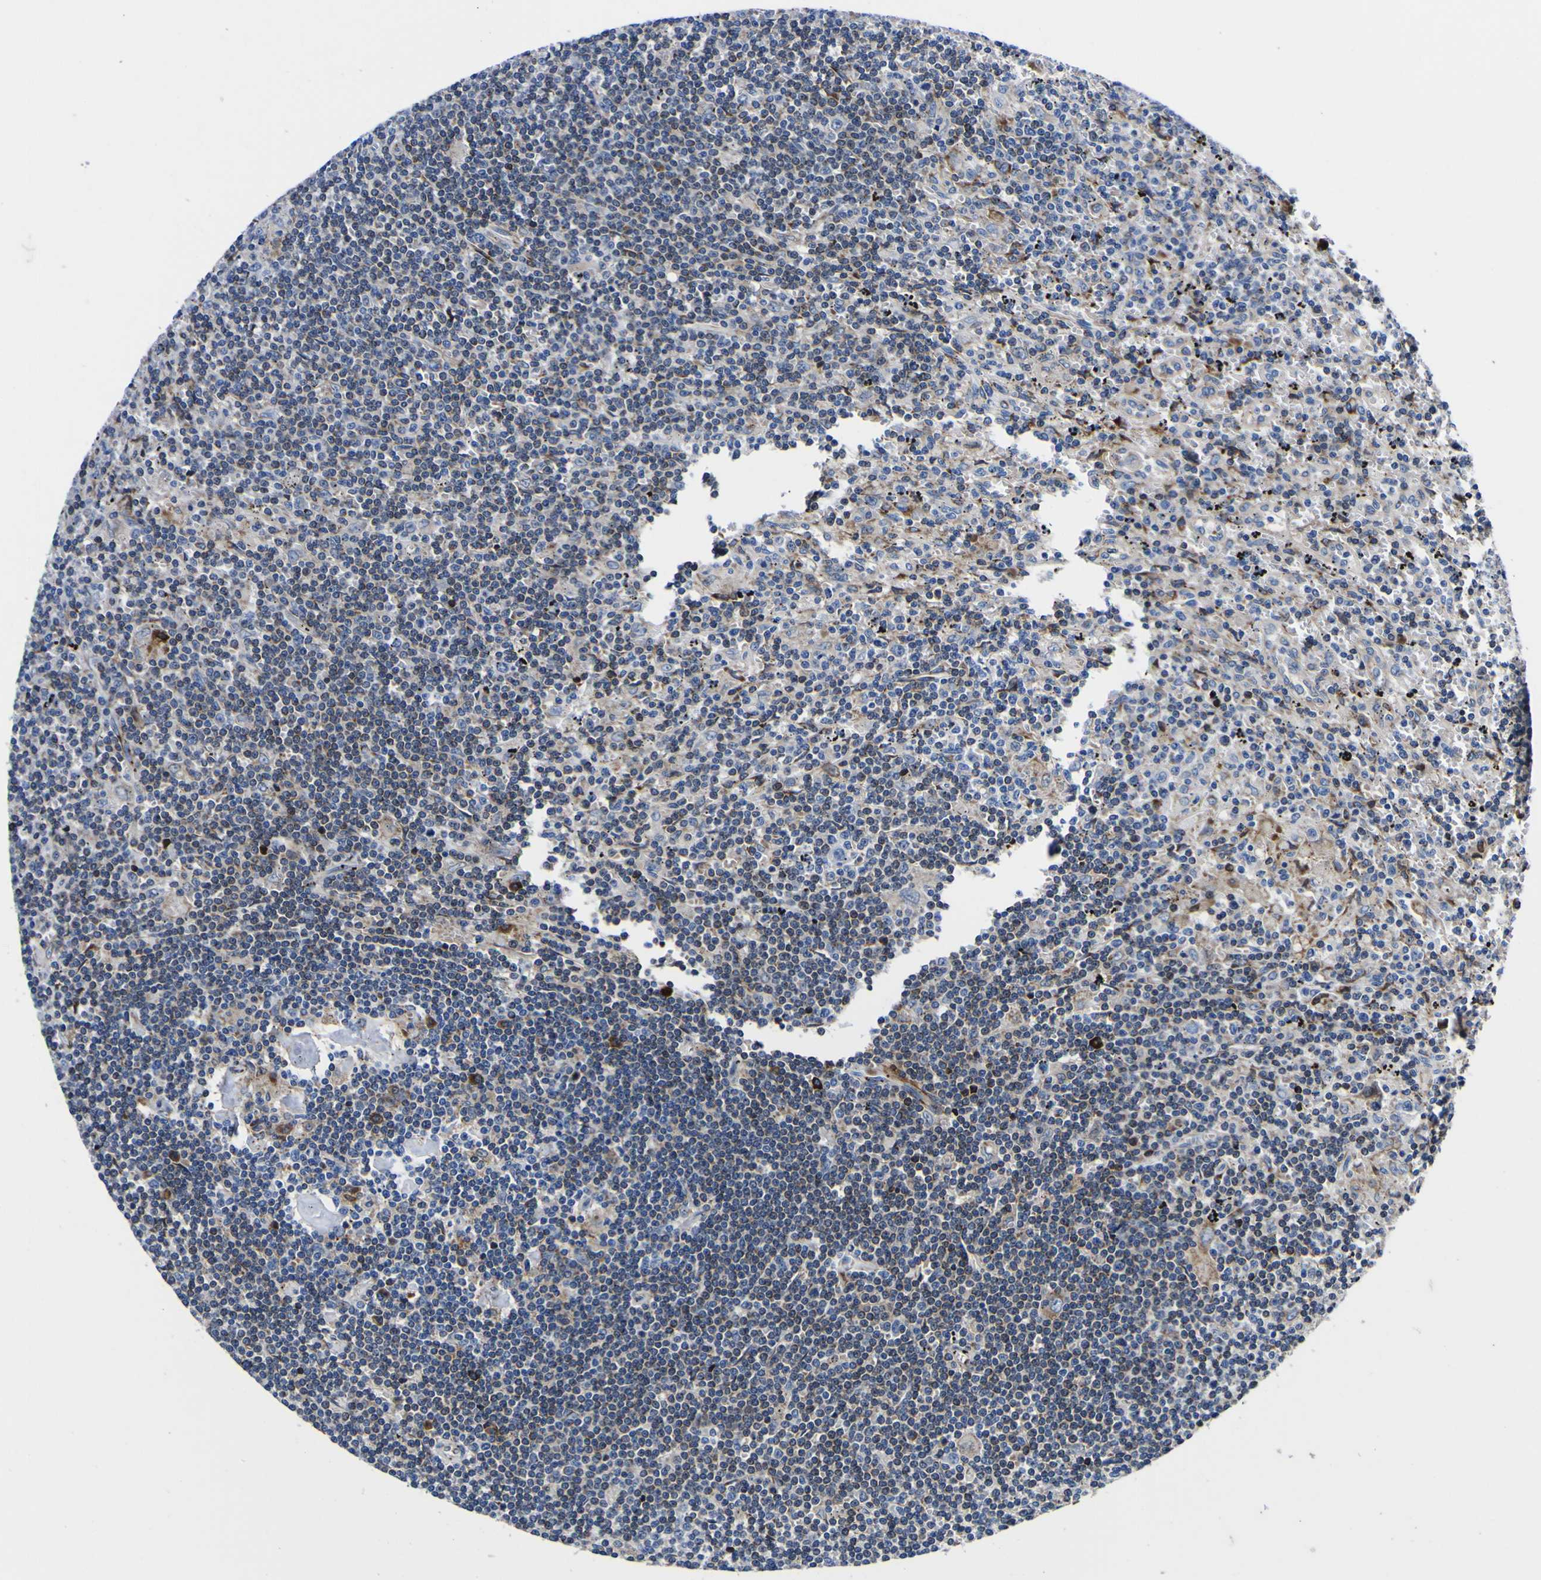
{"staining": {"intensity": "weak", "quantity": "<25%", "location": "cytoplasmic/membranous"}, "tissue": "lymphoma", "cell_type": "Tumor cells", "image_type": "cancer", "snomed": [{"axis": "morphology", "description": "Malignant lymphoma, non-Hodgkin's type, Low grade"}, {"axis": "topography", "description": "Spleen"}], "caption": "Immunohistochemistry of malignant lymphoma, non-Hodgkin's type (low-grade) shows no staining in tumor cells.", "gene": "SCD", "patient": {"sex": "male", "age": 76}}